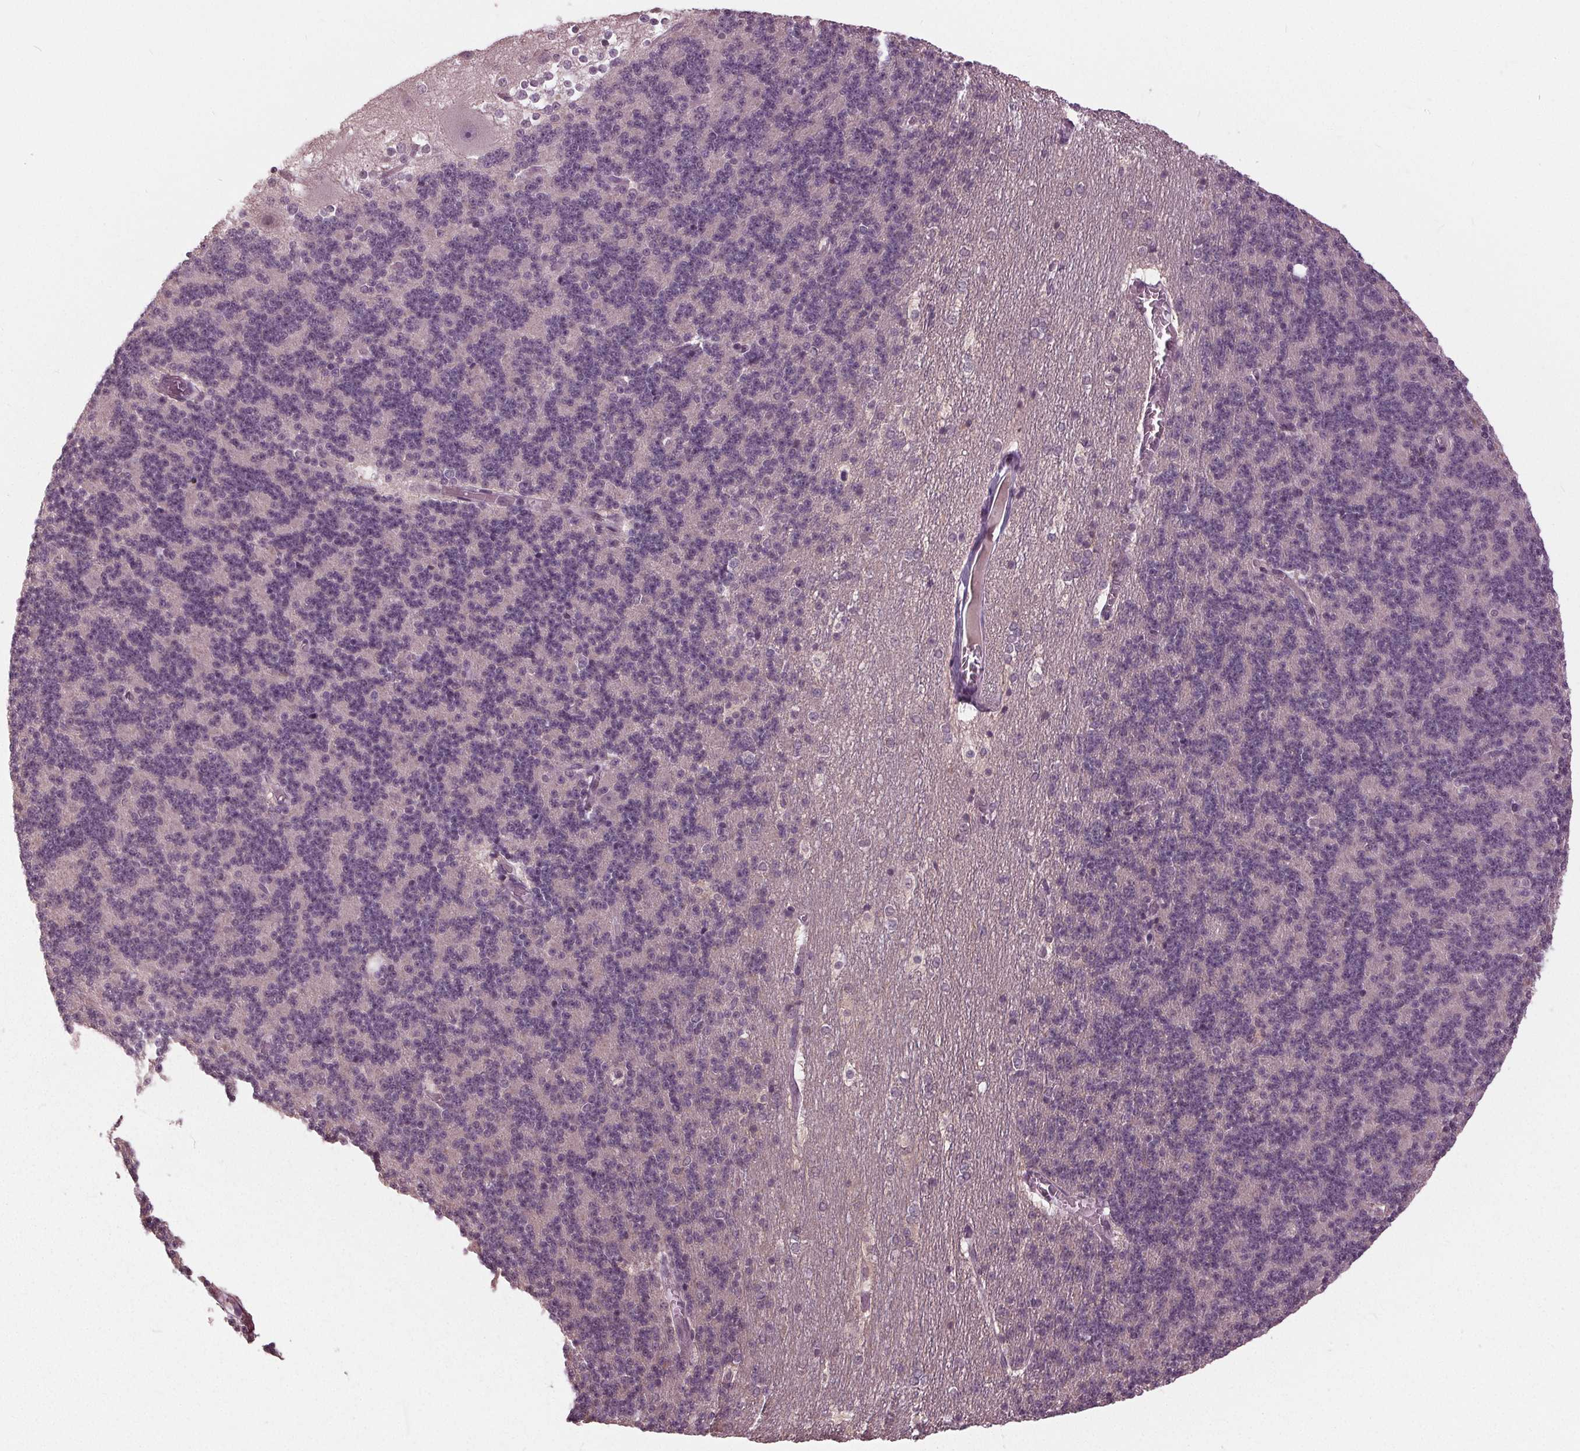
{"staining": {"intensity": "negative", "quantity": "none", "location": "none"}, "tissue": "cerebellum", "cell_type": "Cells in granular layer", "image_type": "normal", "snomed": [{"axis": "morphology", "description": "Normal tissue, NOS"}, {"axis": "topography", "description": "Cerebellum"}], "caption": "Immunohistochemistry histopathology image of benign cerebellum stained for a protein (brown), which reveals no expression in cells in granular layer.", "gene": "SIGLEC6", "patient": {"sex": "female", "age": 19}}